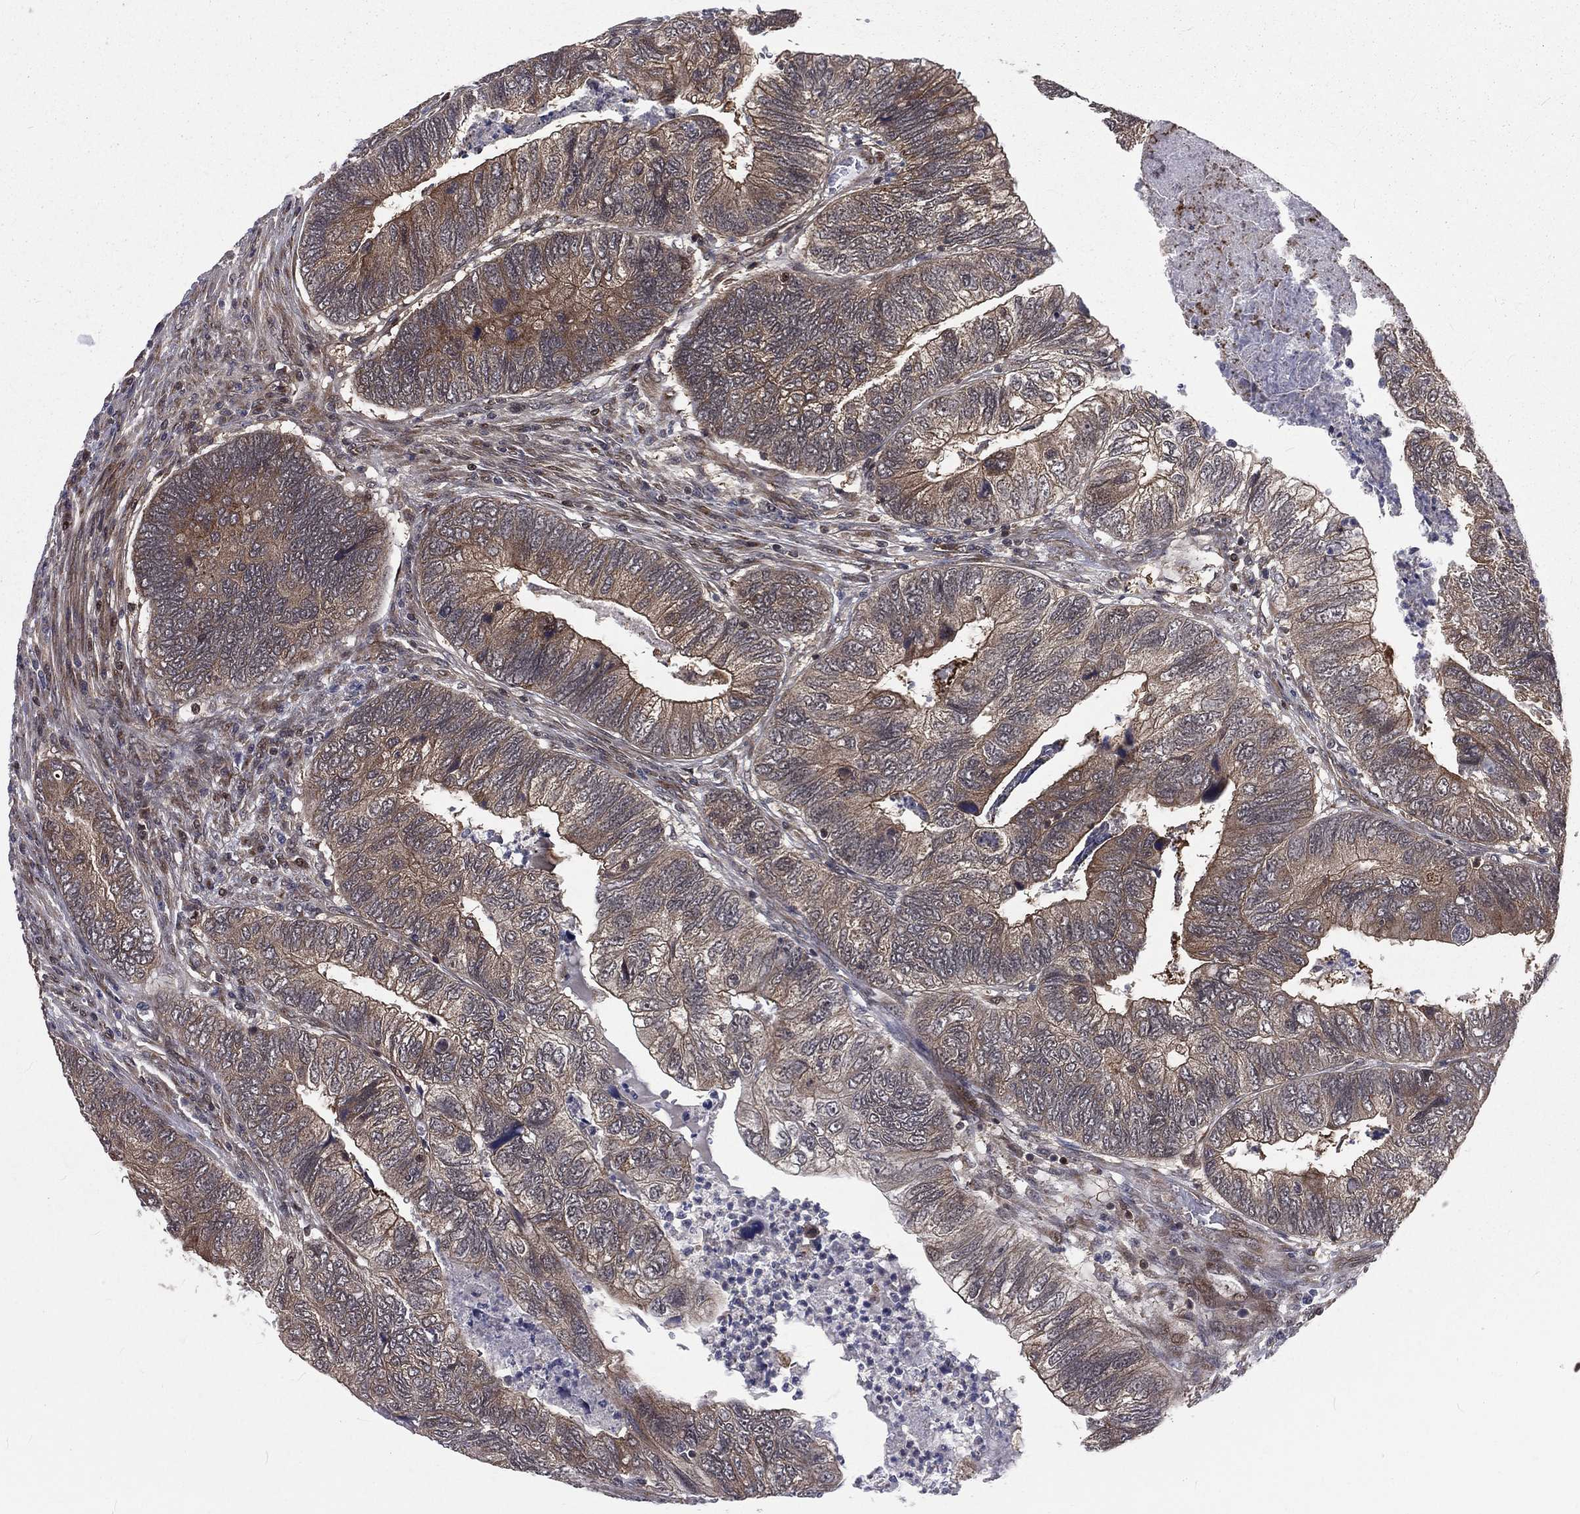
{"staining": {"intensity": "moderate", "quantity": "<25%", "location": "cytoplasmic/membranous"}, "tissue": "colorectal cancer", "cell_type": "Tumor cells", "image_type": "cancer", "snomed": [{"axis": "morphology", "description": "Adenocarcinoma, NOS"}, {"axis": "topography", "description": "Colon"}], "caption": "A photomicrograph of human colorectal adenocarcinoma stained for a protein exhibits moderate cytoplasmic/membranous brown staining in tumor cells. (Brightfield microscopy of DAB IHC at high magnification).", "gene": "ARL3", "patient": {"sex": "female", "age": 67}}